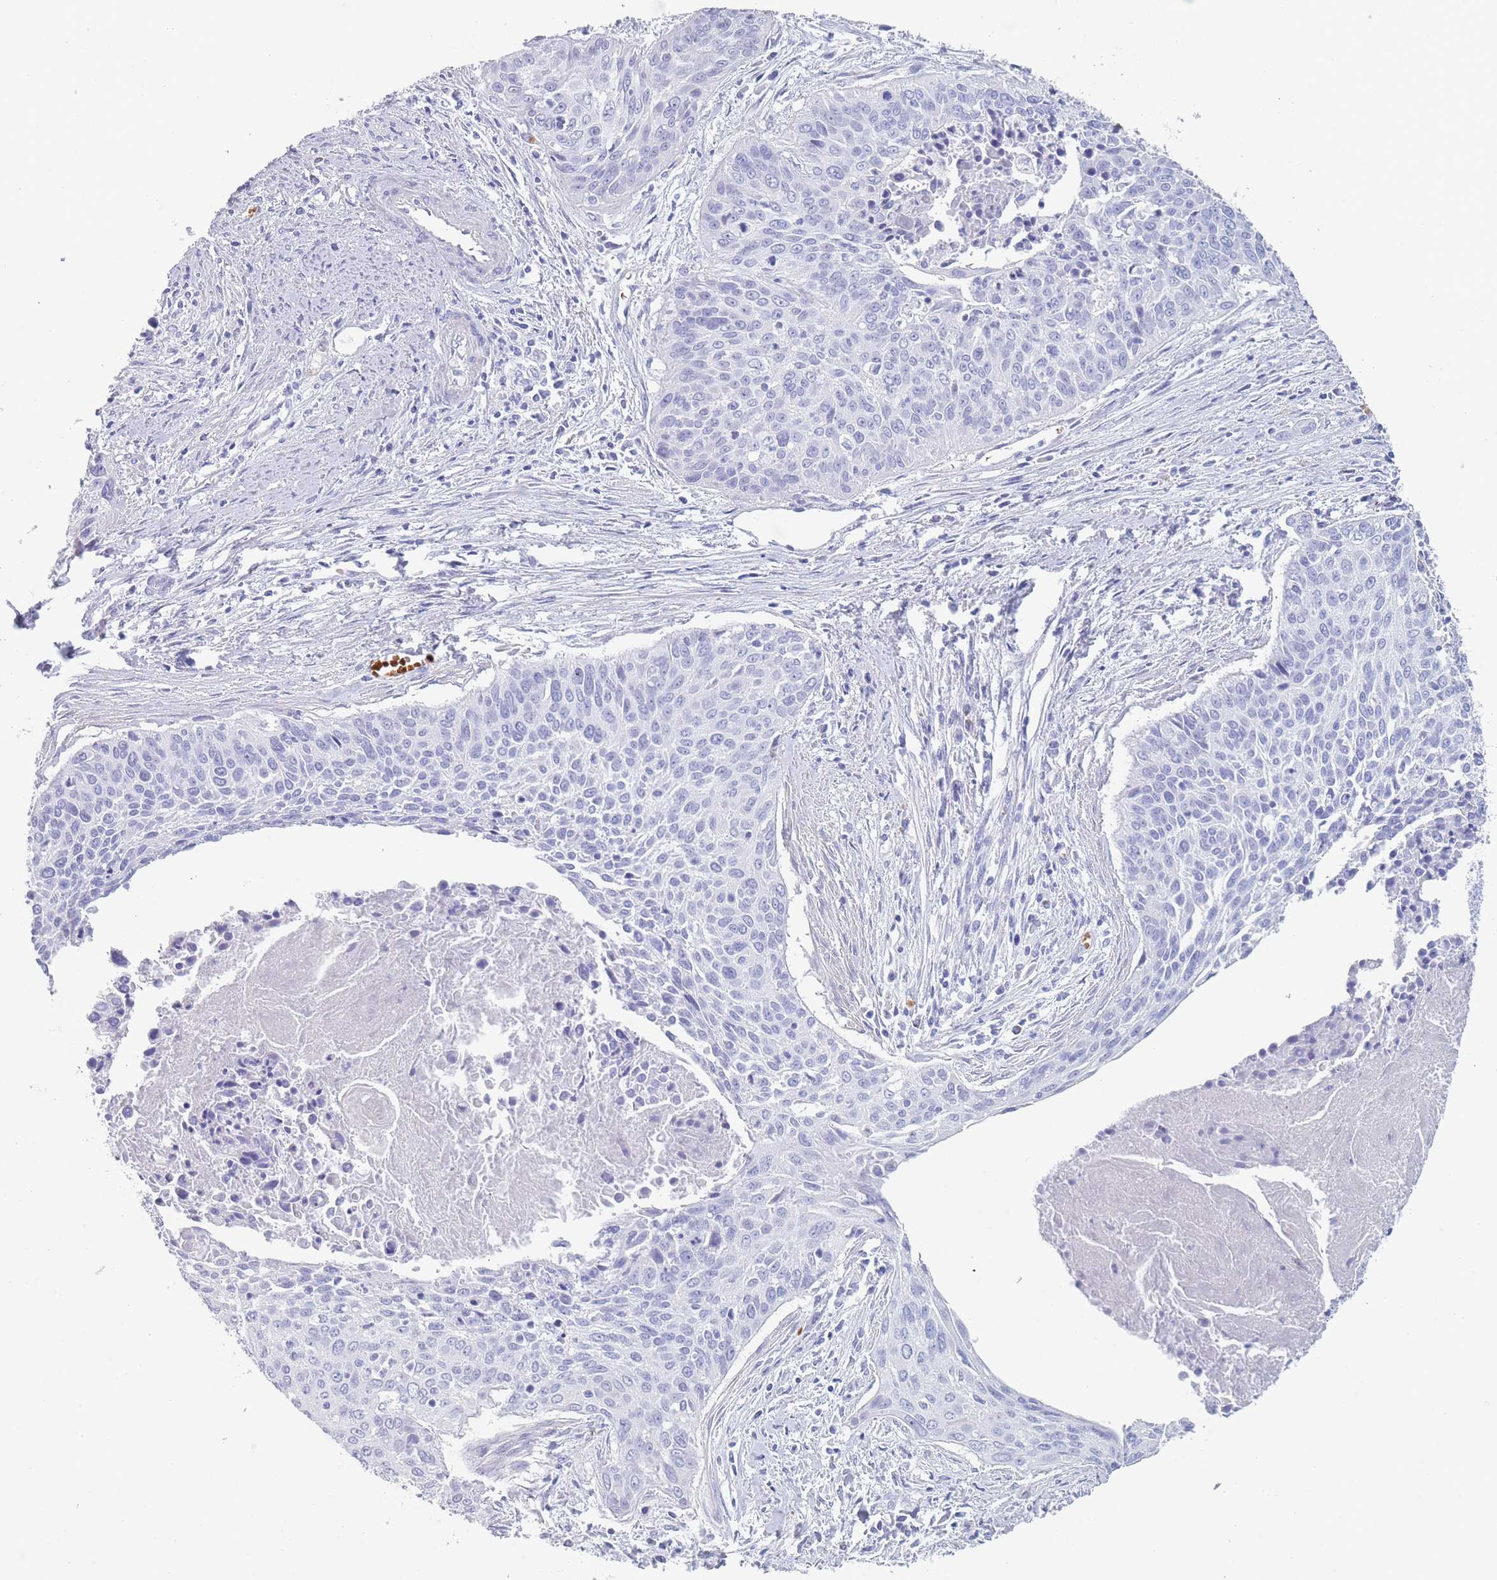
{"staining": {"intensity": "negative", "quantity": "none", "location": "none"}, "tissue": "cervical cancer", "cell_type": "Tumor cells", "image_type": "cancer", "snomed": [{"axis": "morphology", "description": "Squamous cell carcinoma, NOS"}, {"axis": "topography", "description": "Cervix"}], "caption": "There is no significant positivity in tumor cells of squamous cell carcinoma (cervical).", "gene": "OR5D16", "patient": {"sex": "female", "age": 55}}